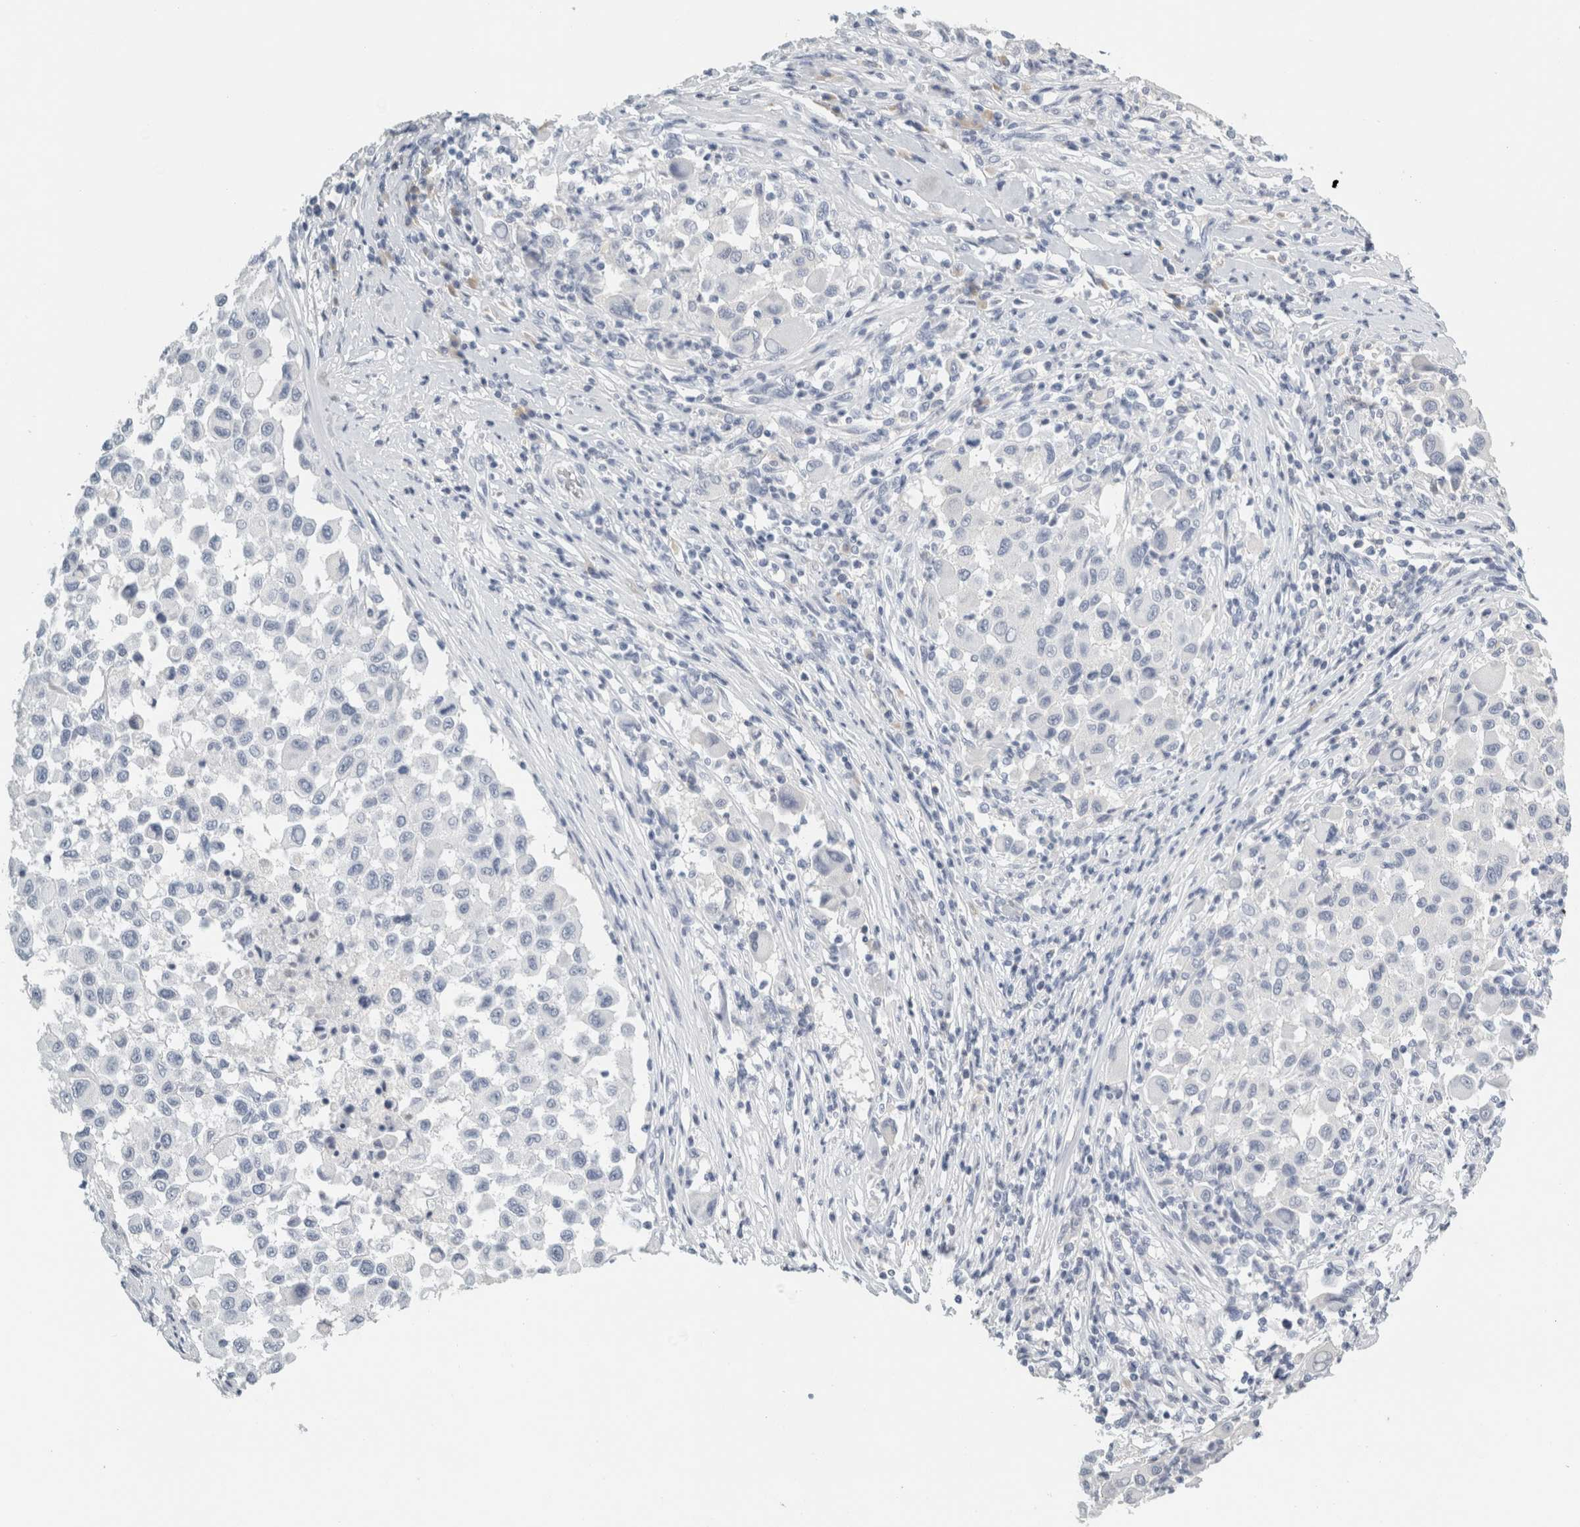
{"staining": {"intensity": "negative", "quantity": "none", "location": "none"}, "tissue": "melanoma", "cell_type": "Tumor cells", "image_type": "cancer", "snomed": [{"axis": "morphology", "description": "Malignant melanoma, Metastatic site"}, {"axis": "topography", "description": "Lymph node"}], "caption": "Immunohistochemistry (IHC) of human melanoma reveals no positivity in tumor cells.", "gene": "TSPAN8", "patient": {"sex": "male", "age": 61}}